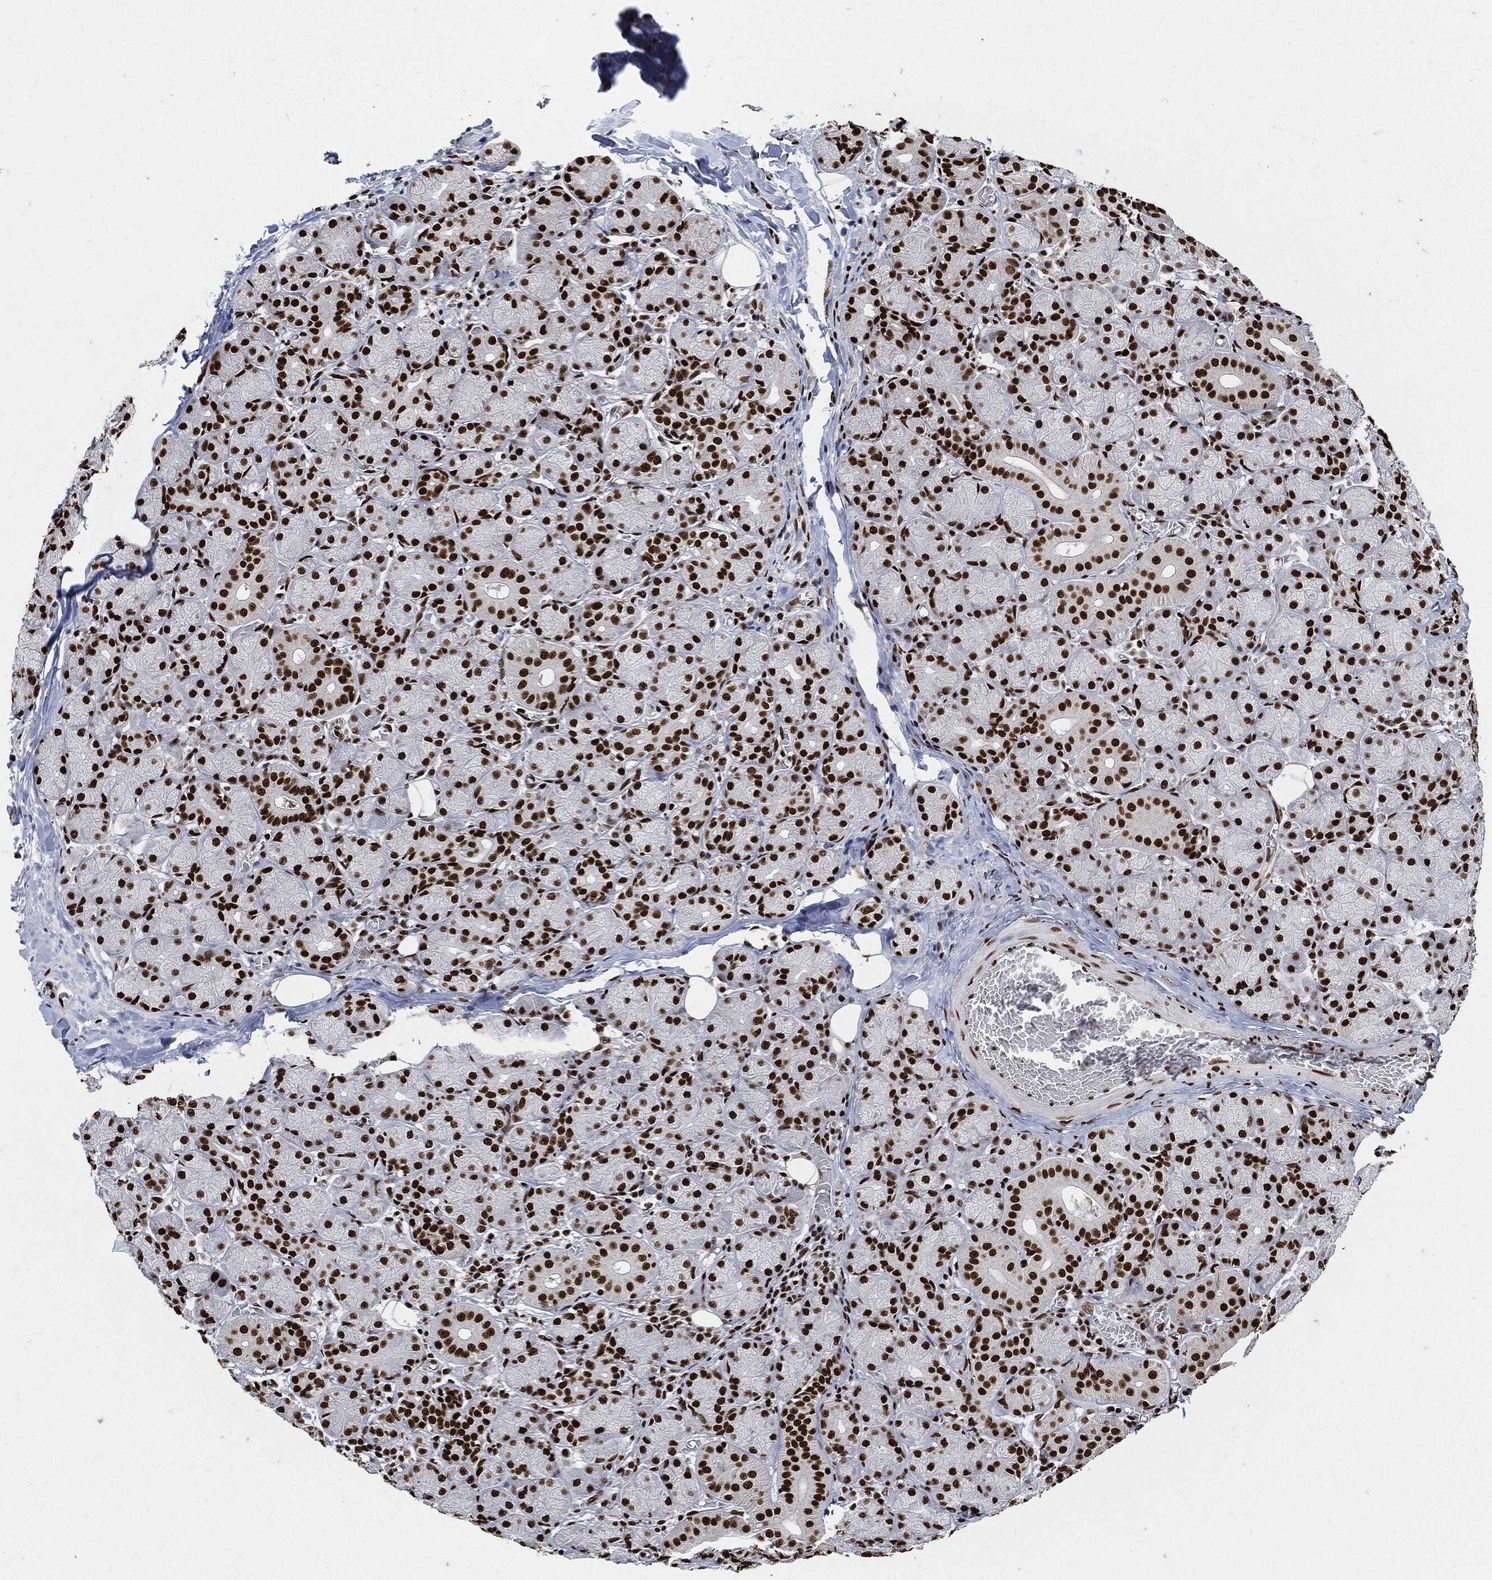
{"staining": {"intensity": "strong", "quantity": ">75%", "location": "nuclear"}, "tissue": "salivary gland", "cell_type": "Glandular cells", "image_type": "normal", "snomed": [{"axis": "morphology", "description": "Normal tissue, NOS"}, {"axis": "topography", "description": "Salivary gland"}, {"axis": "topography", "description": "Peripheral nerve tissue"}], "caption": "High-power microscopy captured an IHC micrograph of unremarkable salivary gland, revealing strong nuclear positivity in approximately >75% of glandular cells. (DAB (3,3'-diaminobenzidine) IHC with brightfield microscopy, high magnification).", "gene": "RECQL", "patient": {"sex": "female", "age": 24}}